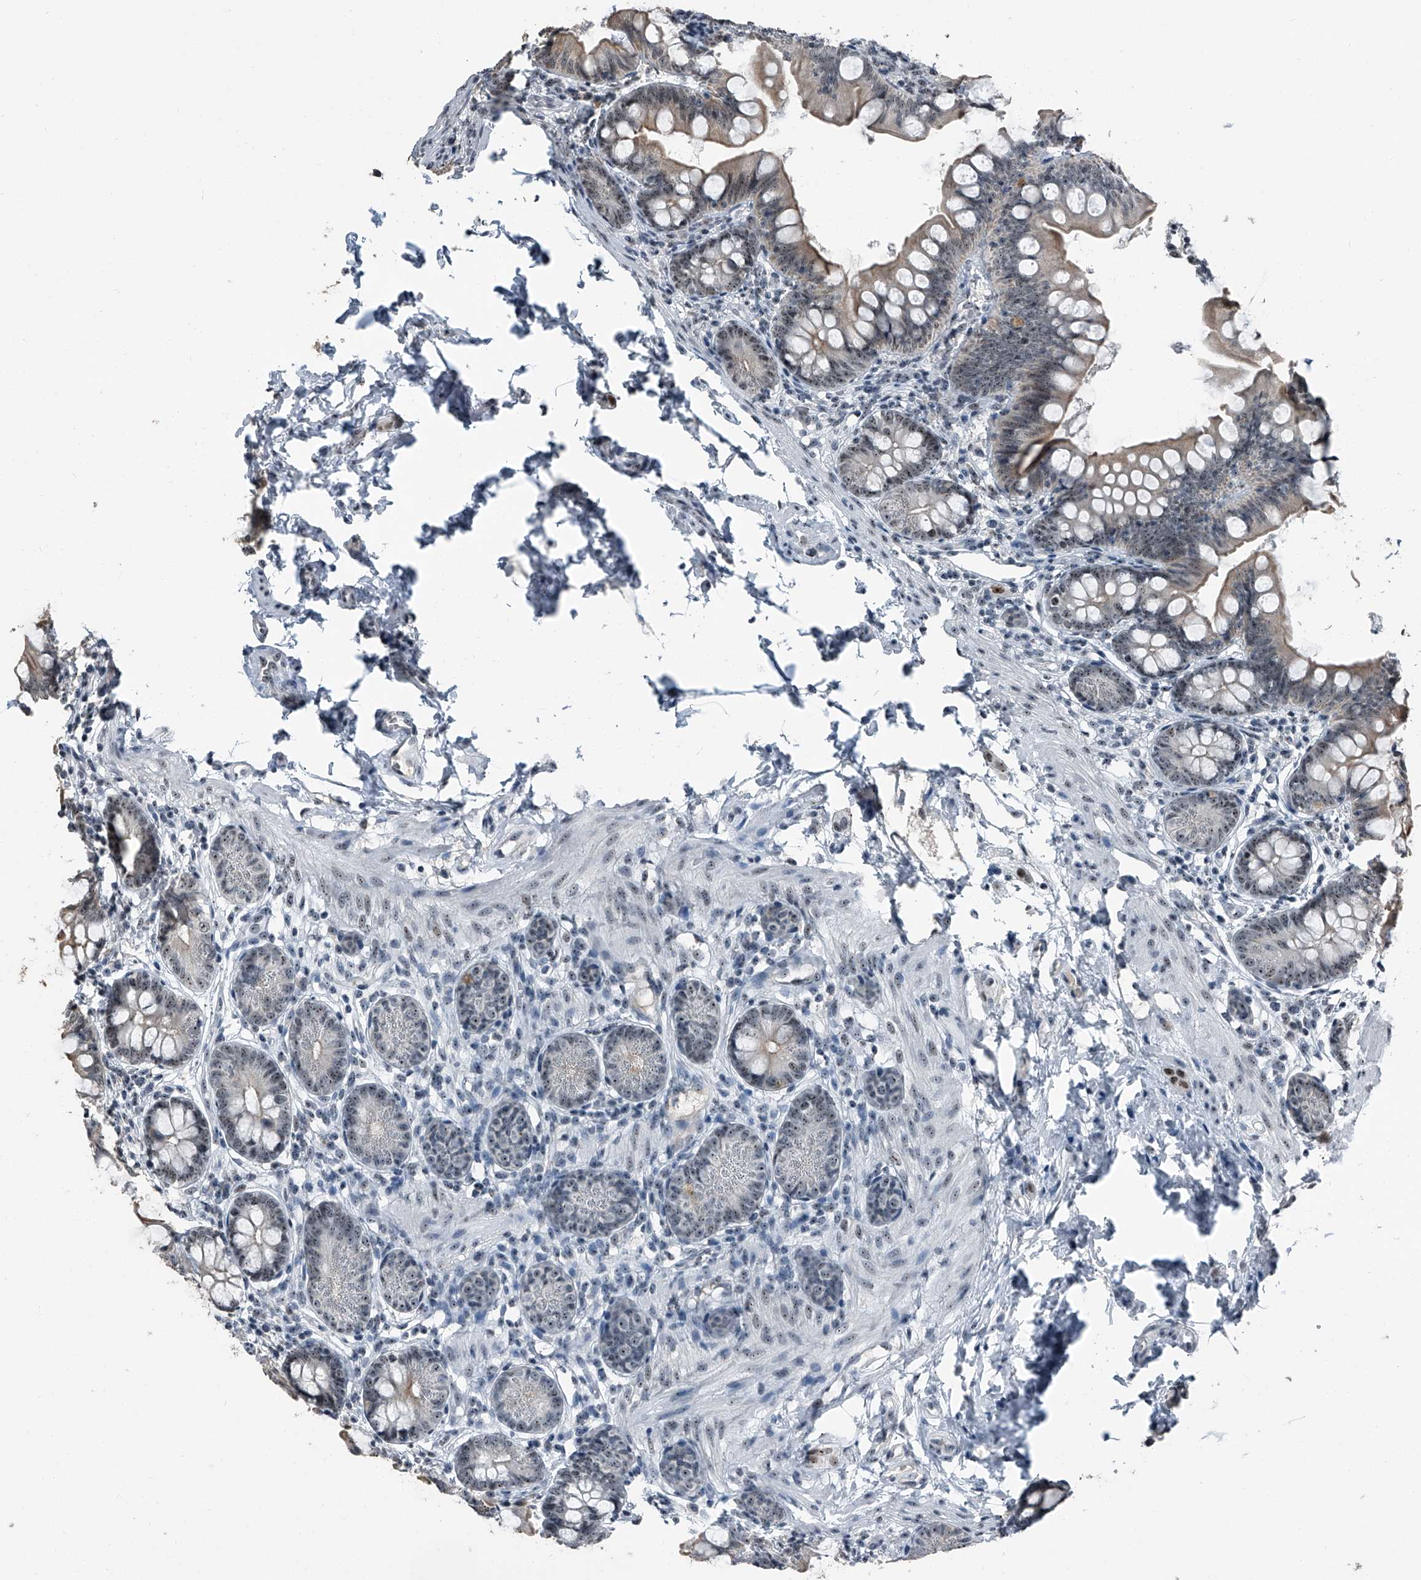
{"staining": {"intensity": "moderate", "quantity": ">75%", "location": "cytoplasmic/membranous,nuclear"}, "tissue": "small intestine", "cell_type": "Glandular cells", "image_type": "normal", "snomed": [{"axis": "morphology", "description": "Normal tissue, NOS"}, {"axis": "topography", "description": "Small intestine"}], "caption": "Immunohistochemistry (IHC) image of benign small intestine: small intestine stained using IHC shows medium levels of moderate protein expression localized specifically in the cytoplasmic/membranous,nuclear of glandular cells, appearing as a cytoplasmic/membranous,nuclear brown color.", "gene": "TCOF1", "patient": {"sex": "male", "age": 7}}